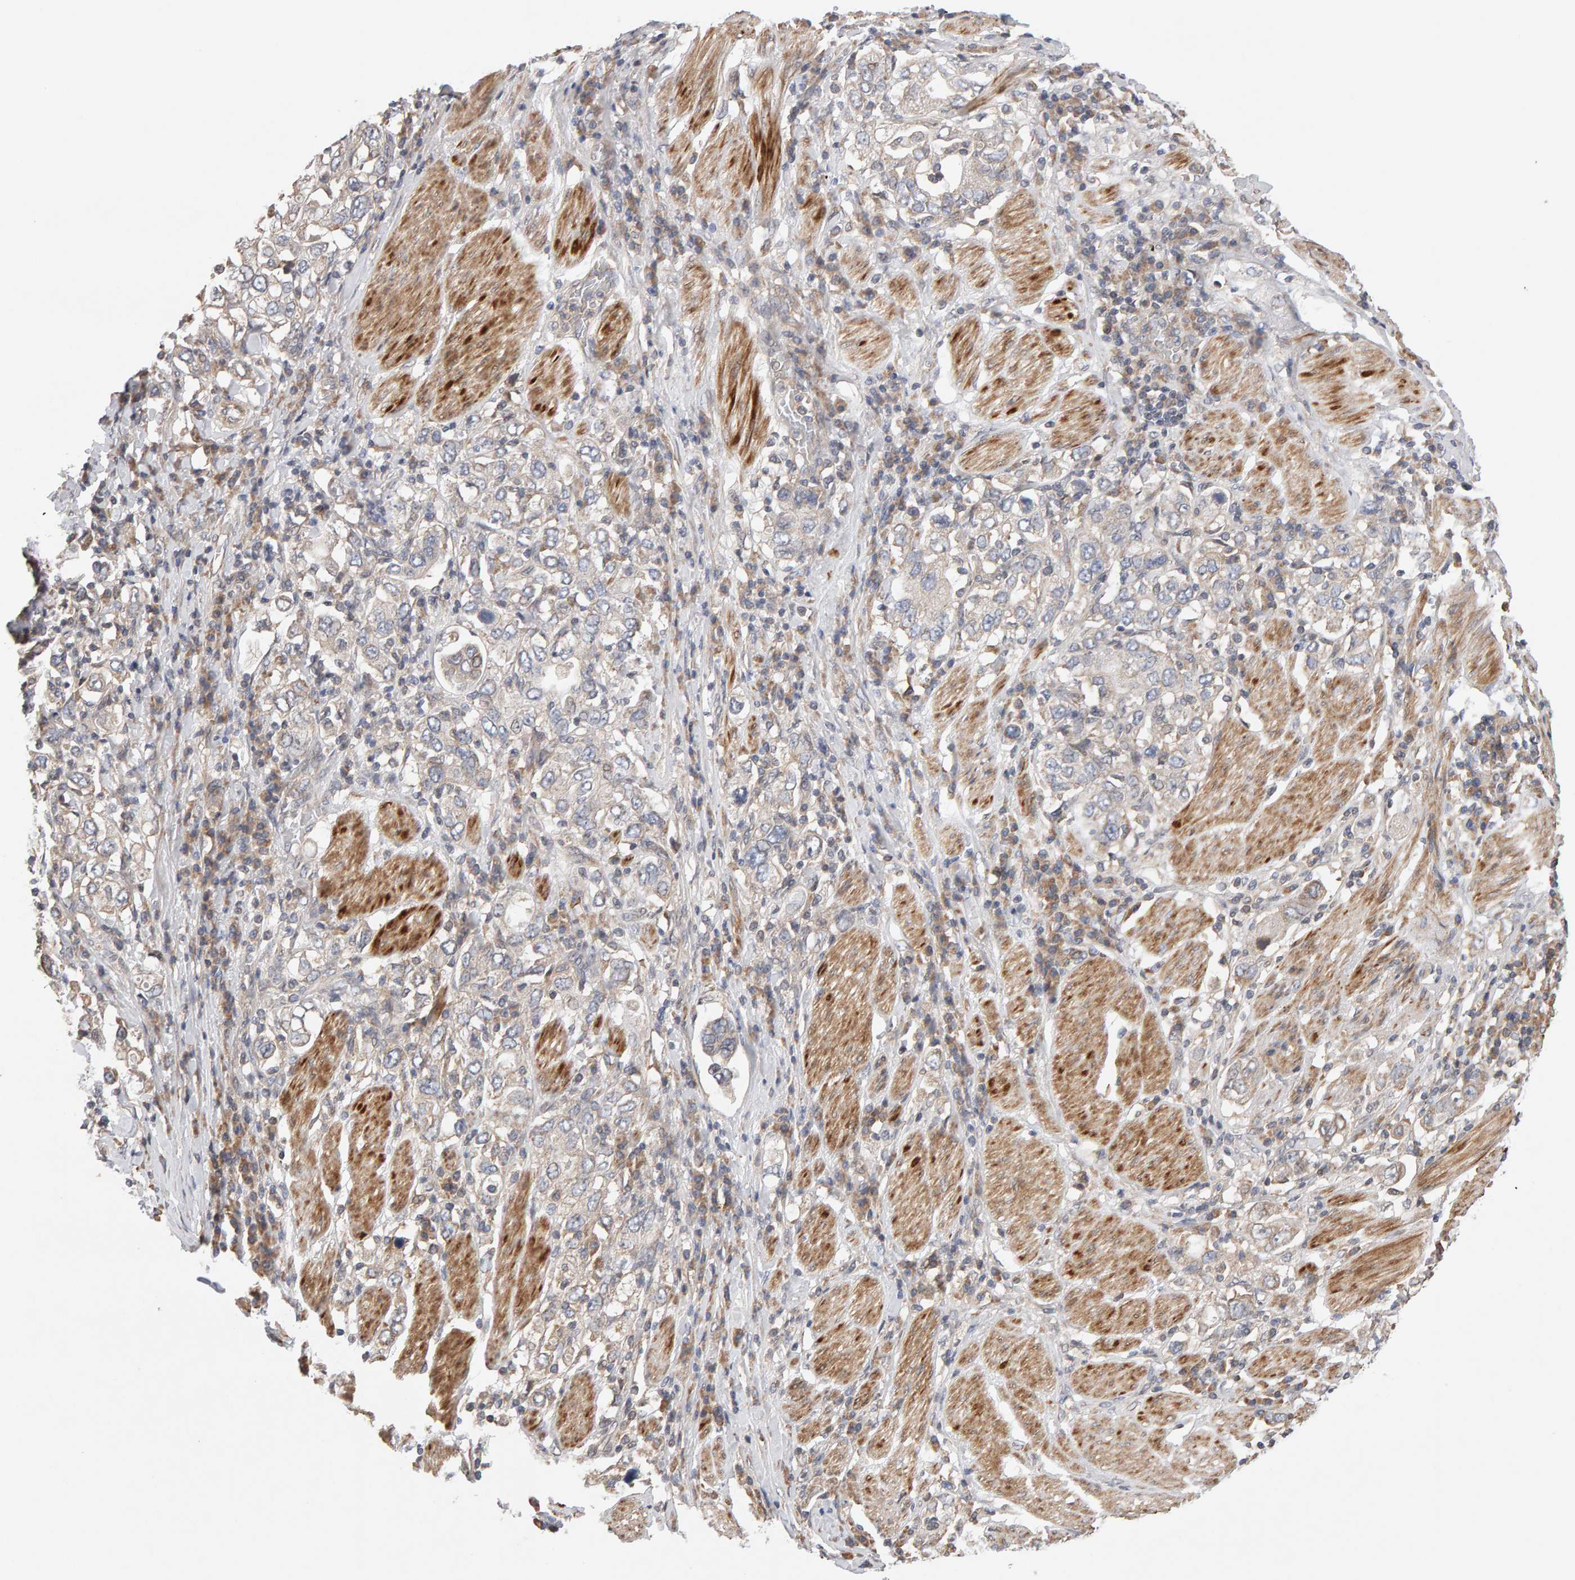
{"staining": {"intensity": "weak", "quantity": "25%-75%", "location": "cytoplasmic/membranous"}, "tissue": "stomach cancer", "cell_type": "Tumor cells", "image_type": "cancer", "snomed": [{"axis": "morphology", "description": "Adenocarcinoma, NOS"}, {"axis": "topography", "description": "Stomach, upper"}], "caption": "Immunohistochemical staining of stomach cancer (adenocarcinoma) demonstrates low levels of weak cytoplasmic/membranous protein staining in about 25%-75% of tumor cells.", "gene": "LZTS1", "patient": {"sex": "male", "age": 62}}